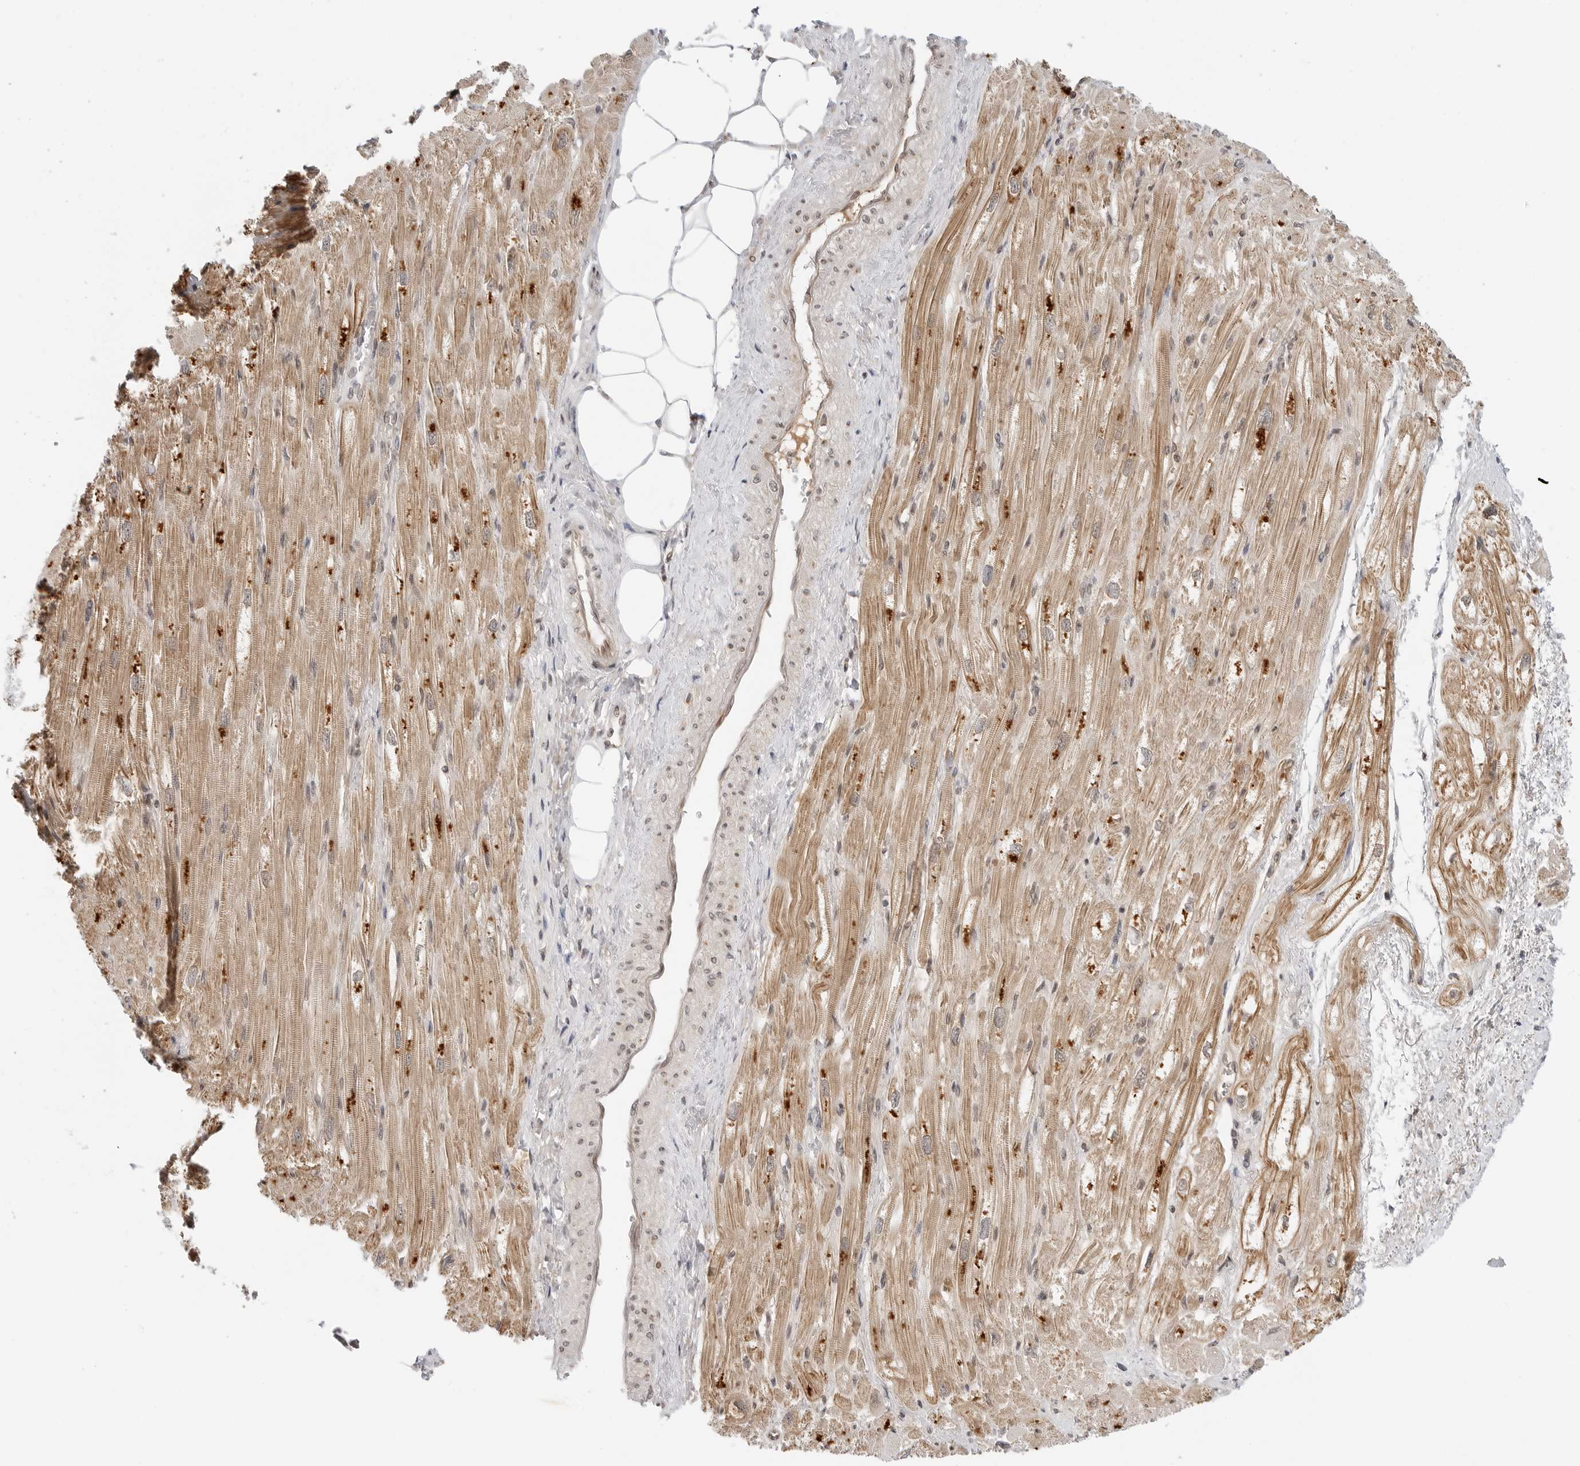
{"staining": {"intensity": "moderate", "quantity": "25%-75%", "location": "cytoplasmic/membranous"}, "tissue": "heart muscle", "cell_type": "Cardiomyocytes", "image_type": "normal", "snomed": [{"axis": "morphology", "description": "Normal tissue, NOS"}, {"axis": "topography", "description": "Heart"}], "caption": "An image showing moderate cytoplasmic/membranous staining in approximately 25%-75% of cardiomyocytes in normal heart muscle, as visualized by brown immunohistochemical staining.", "gene": "TIPRL", "patient": {"sex": "male", "age": 50}}